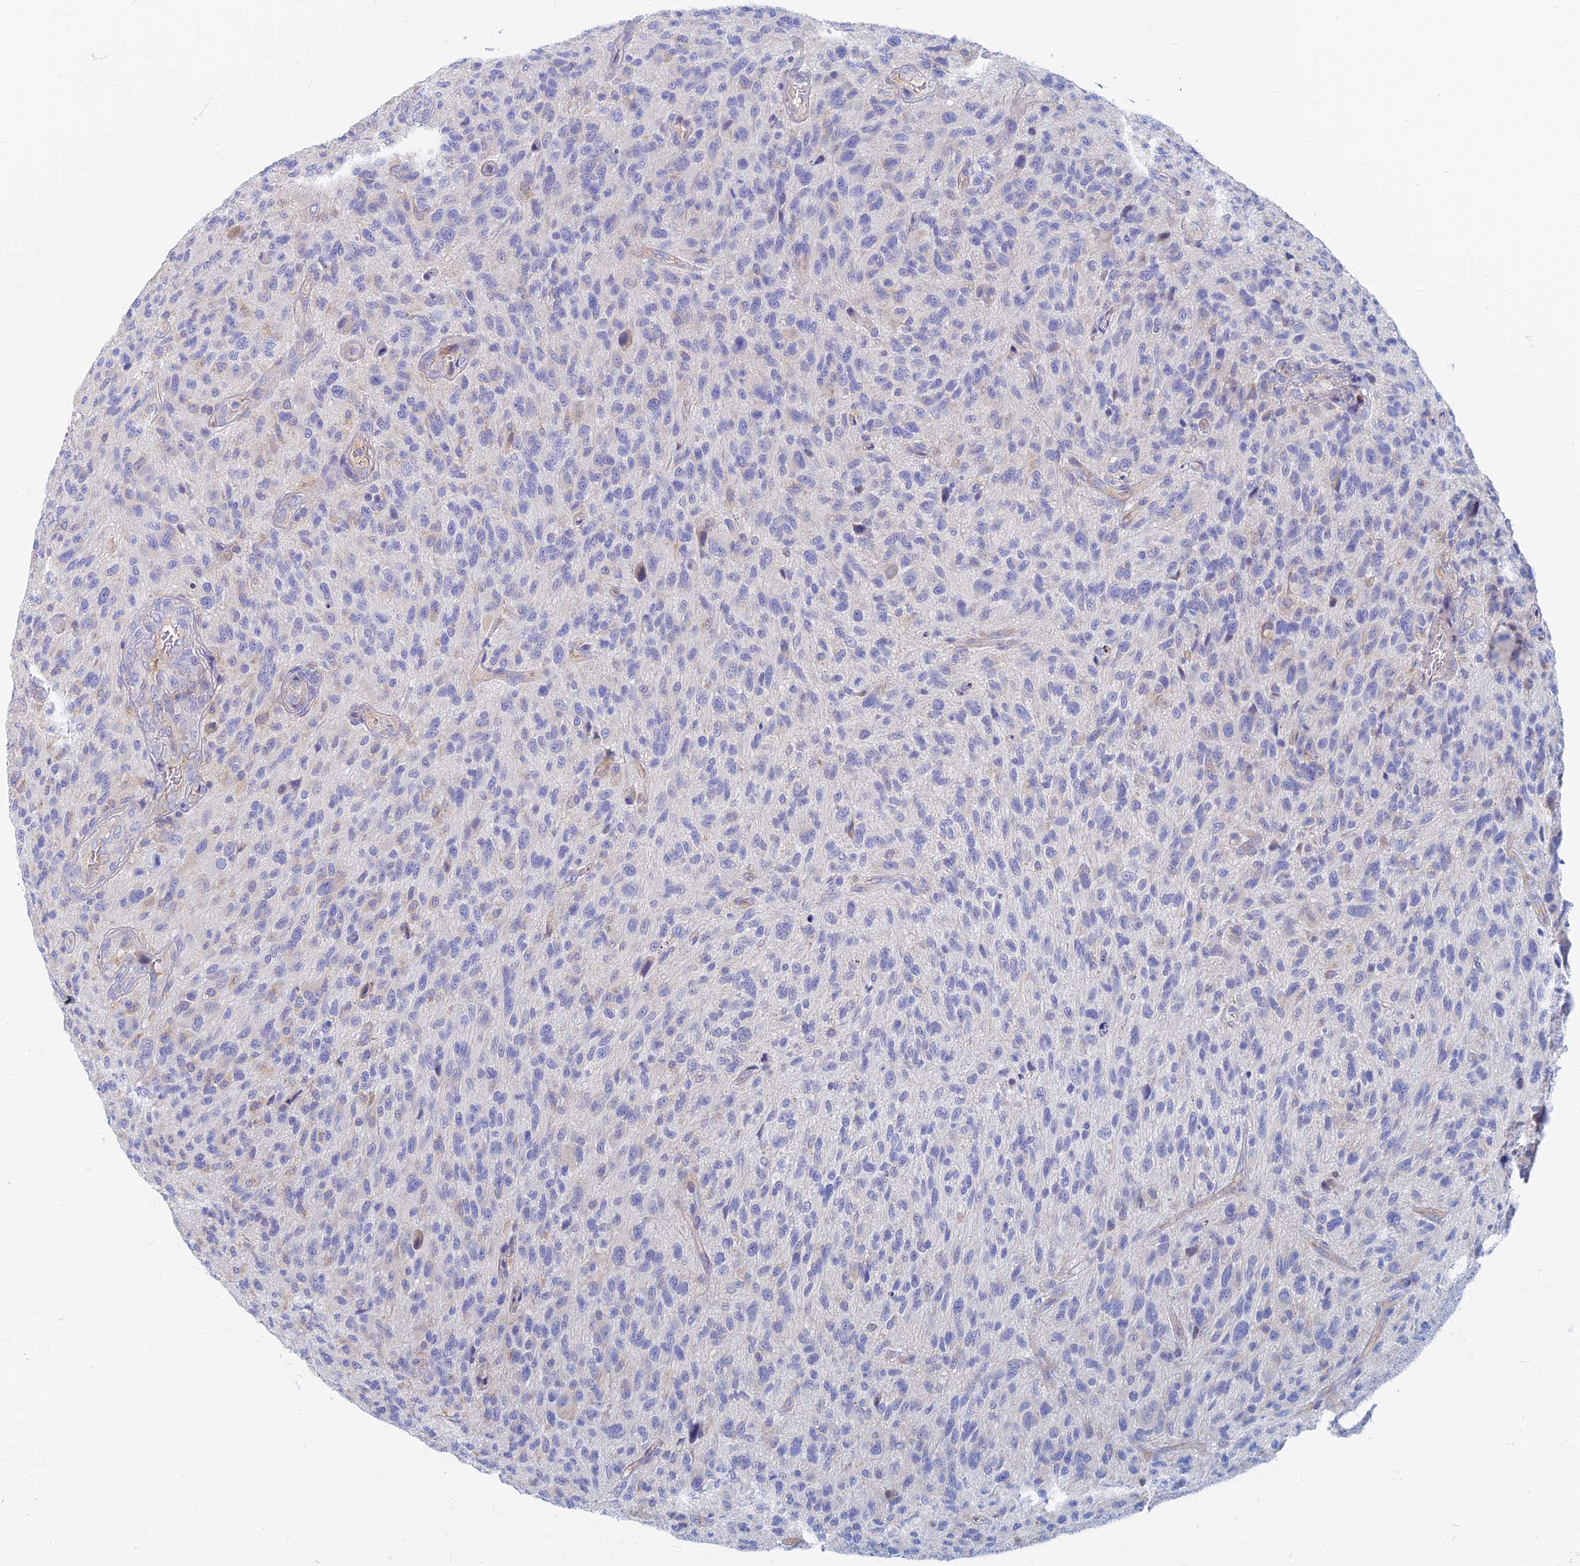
{"staining": {"intensity": "negative", "quantity": "none", "location": "none"}, "tissue": "glioma", "cell_type": "Tumor cells", "image_type": "cancer", "snomed": [{"axis": "morphology", "description": "Glioma, malignant, High grade"}, {"axis": "topography", "description": "Brain"}], "caption": "Immunohistochemical staining of high-grade glioma (malignant) reveals no significant staining in tumor cells.", "gene": "TMEM44", "patient": {"sex": "male", "age": 47}}